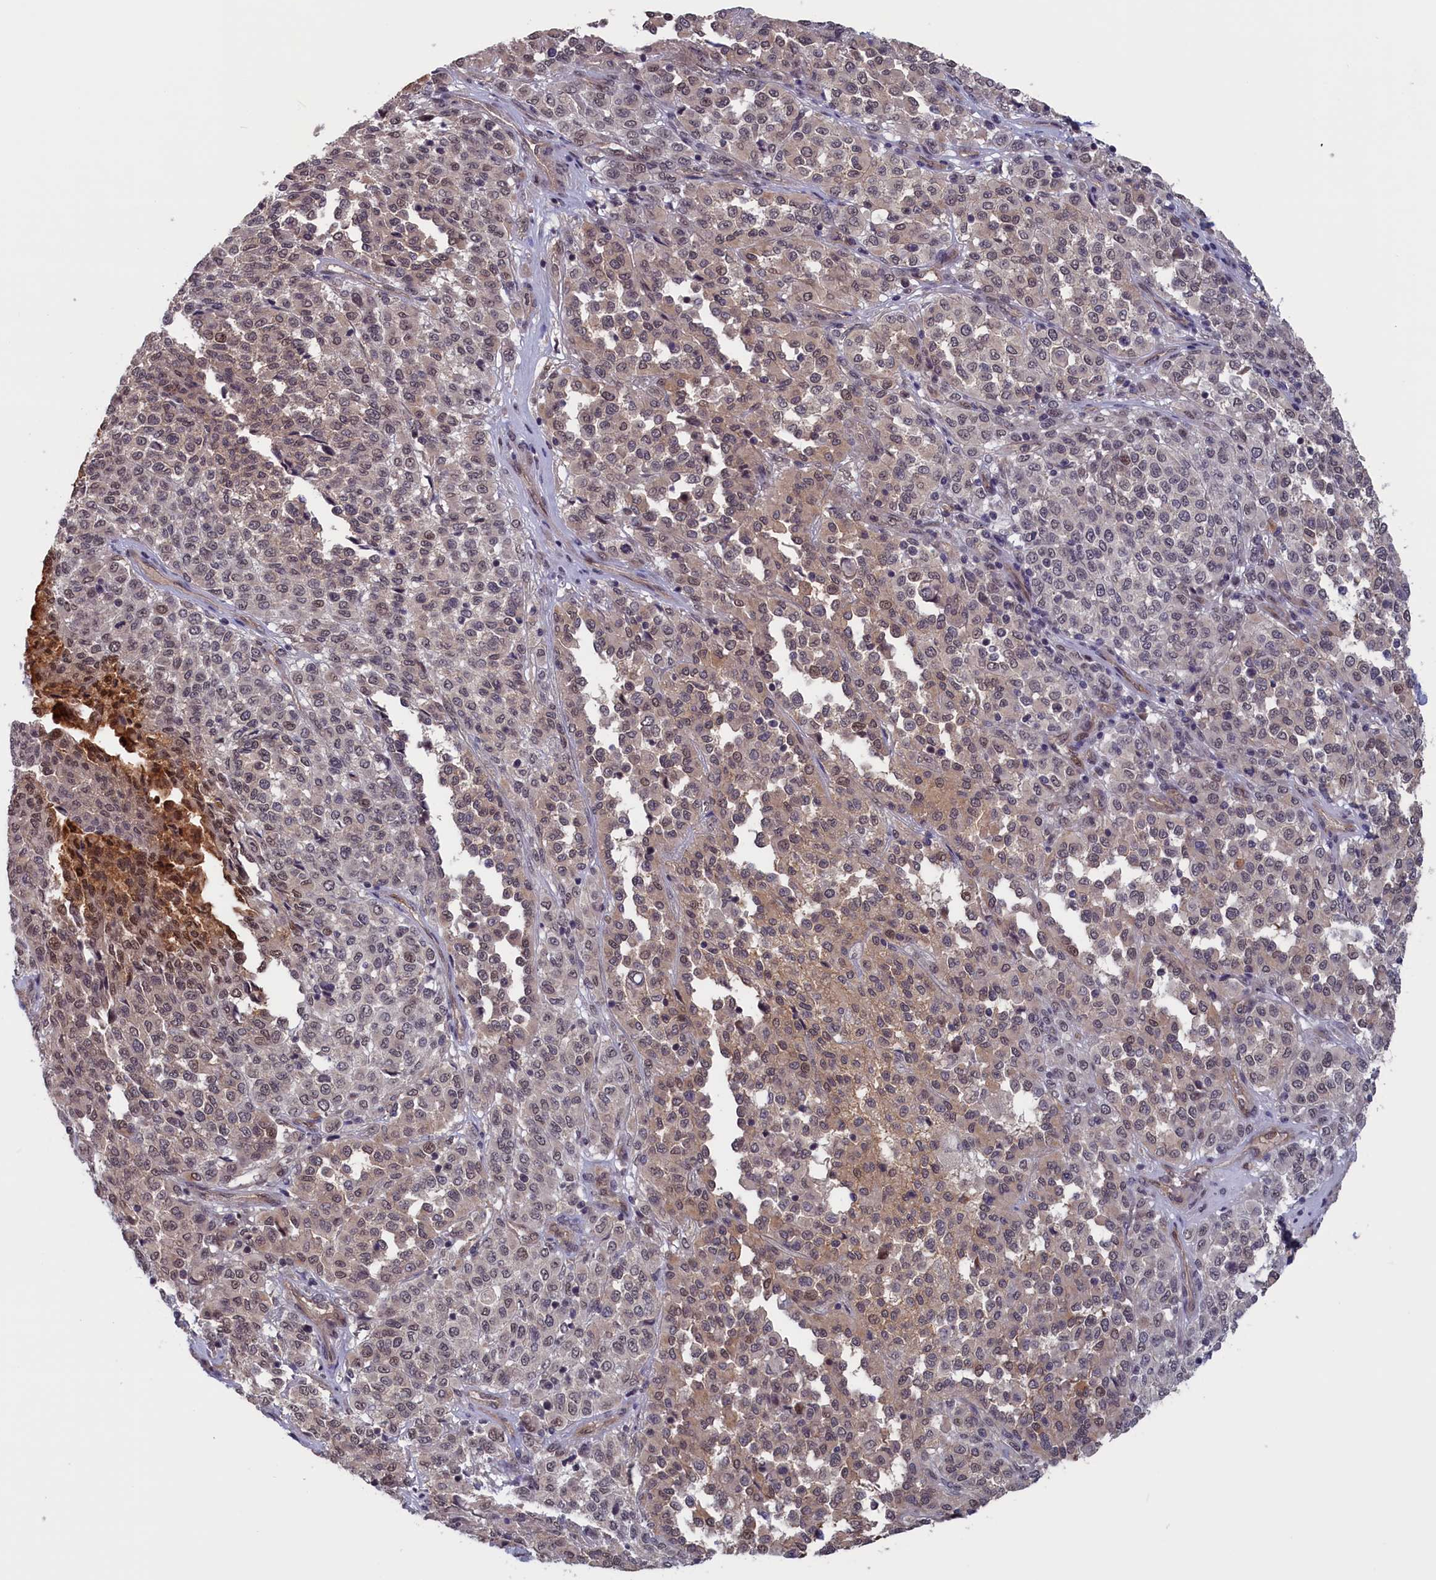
{"staining": {"intensity": "moderate", "quantity": "<25%", "location": "cytoplasmic/membranous,nuclear"}, "tissue": "melanoma", "cell_type": "Tumor cells", "image_type": "cancer", "snomed": [{"axis": "morphology", "description": "Malignant melanoma, Metastatic site"}, {"axis": "topography", "description": "Pancreas"}], "caption": "Malignant melanoma (metastatic site) tissue shows moderate cytoplasmic/membranous and nuclear expression in approximately <25% of tumor cells, visualized by immunohistochemistry. The staining was performed using DAB, with brown indicating positive protein expression. Nuclei are stained blue with hematoxylin.", "gene": "PLP2", "patient": {"sex": "female", "age": 30}}